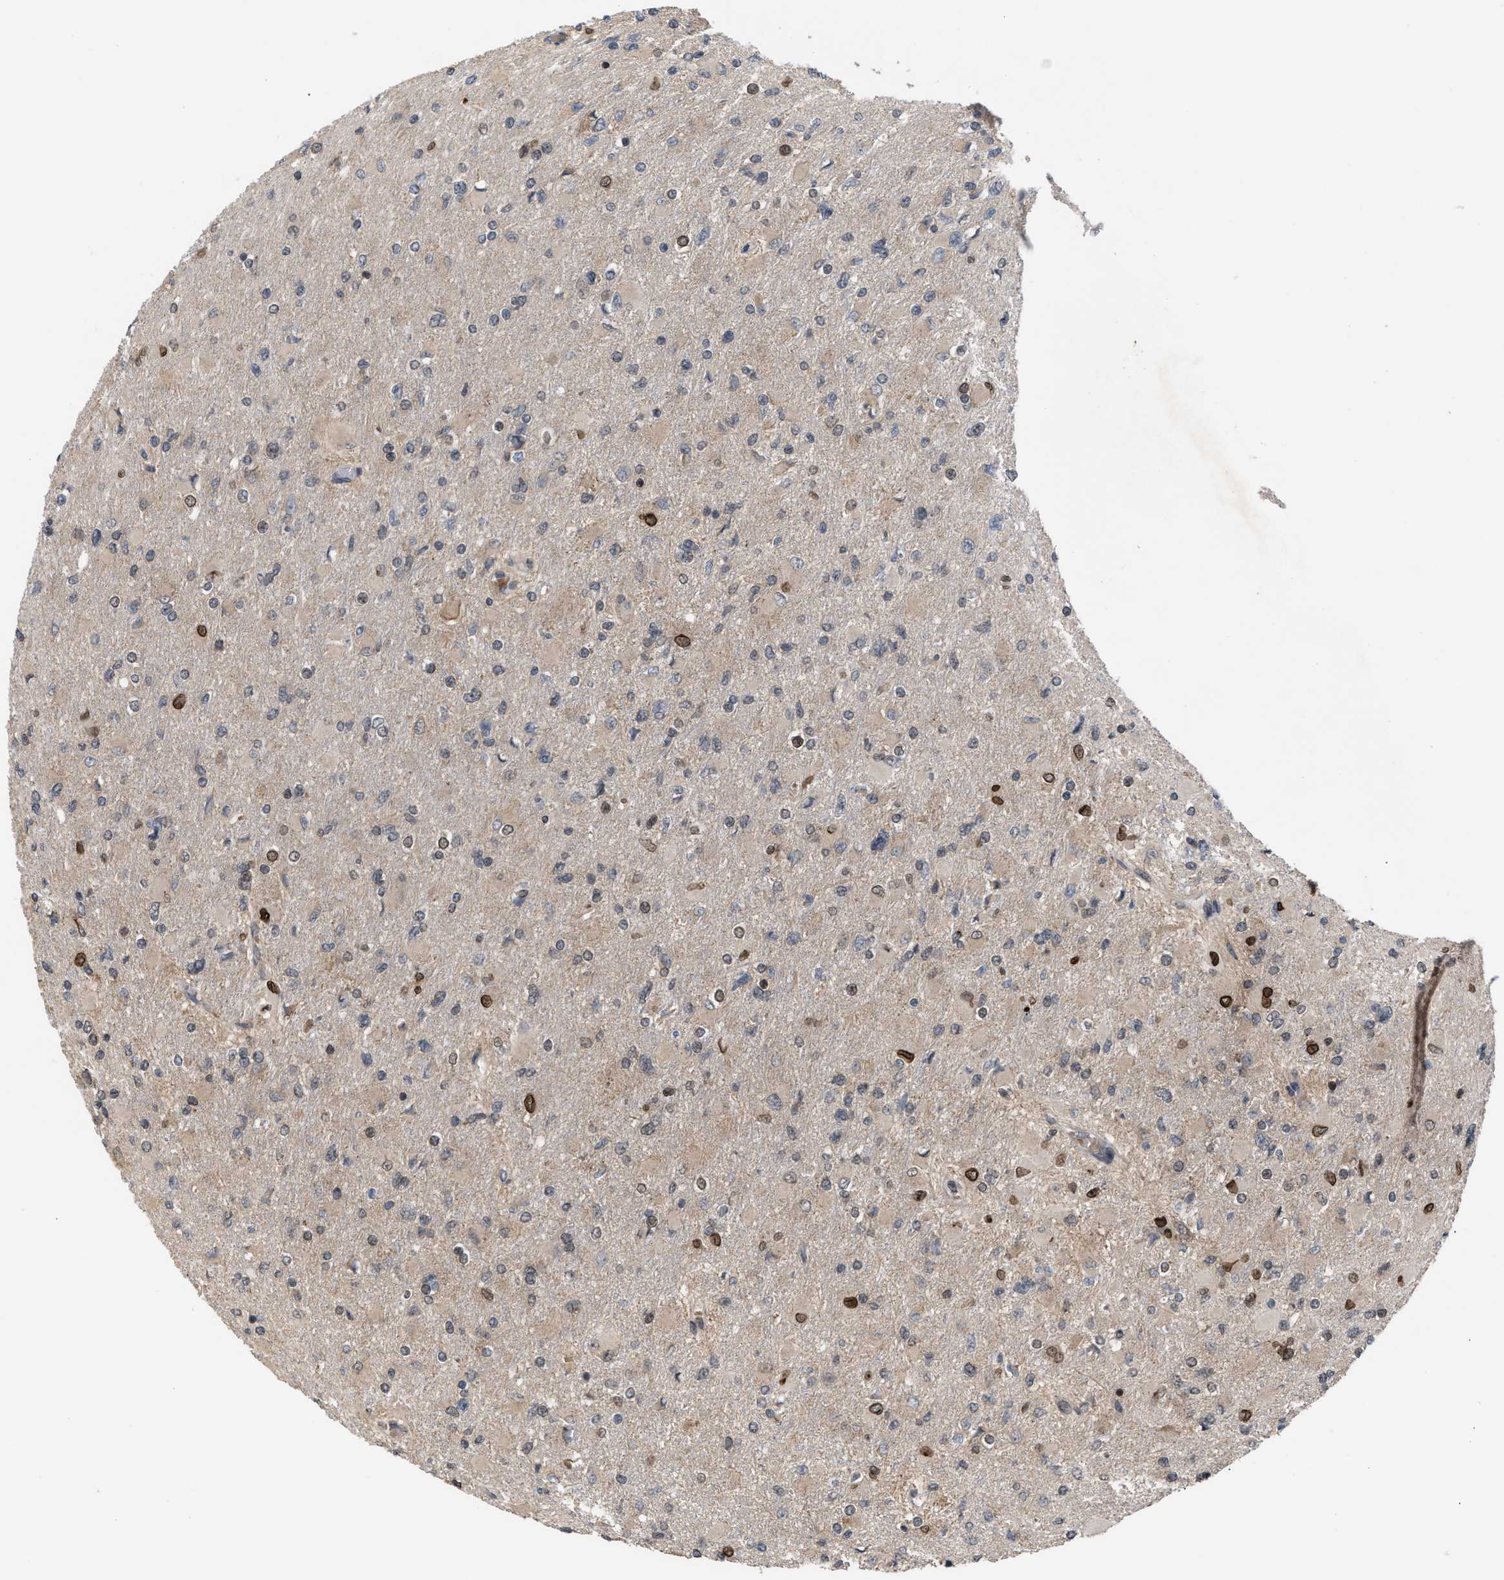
{"staining": {"intensity": "moderate", "quantity": "<25%", "location": "nuclear"}, "tissue": "glioma", "cell_type": "Tumor cells", "image_type": "cancer", "snomed": [{"axis": "morphology", "description": "Glioma, malignant, High grade"}, {"axis": "topography", "description": "Cerebral cortex"}], "caption": "Moderate nuclear expression is identified in approximately <25% of tumor cells in high-grade glioma (malignant).", "gene": "C9orf78", "patient": {"sex": "female", "age": 36}}